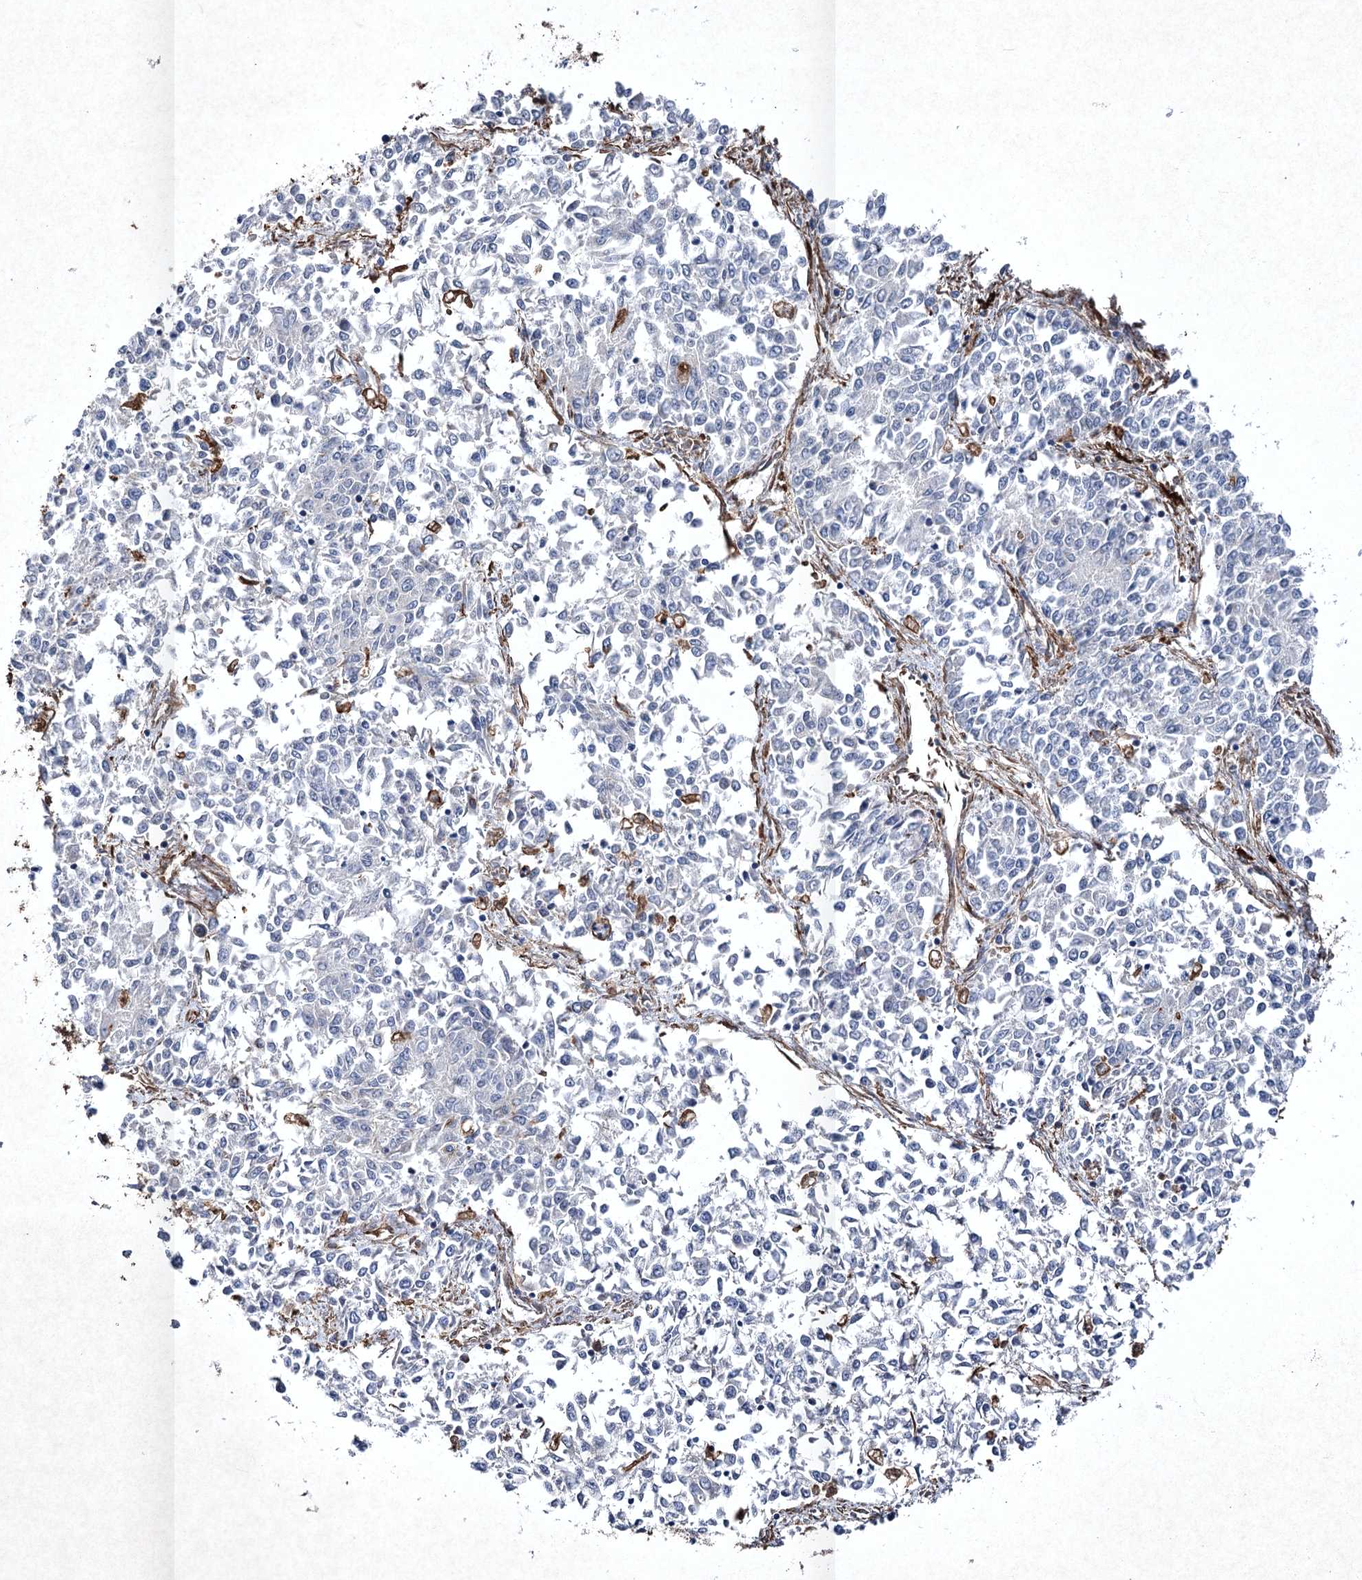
{"staining": {"intensity": "negative", "quantity": "none", "location": "none"}, "tissue": "endometrial cancer", "cell_type": "Tumor cells", "image_type": "cancer", "snomed": [{"axis": "morphology", "description": "Adenocarcinoma, NOS"}, {"axis": "topography", "description": "Endometrium"}], "caption": "Tumor cells are negative for brown protein staining in adenocarcinoma (endometrial).", "gene": "CLEC4M", "patient": {"sex": "female", "age": 50}}